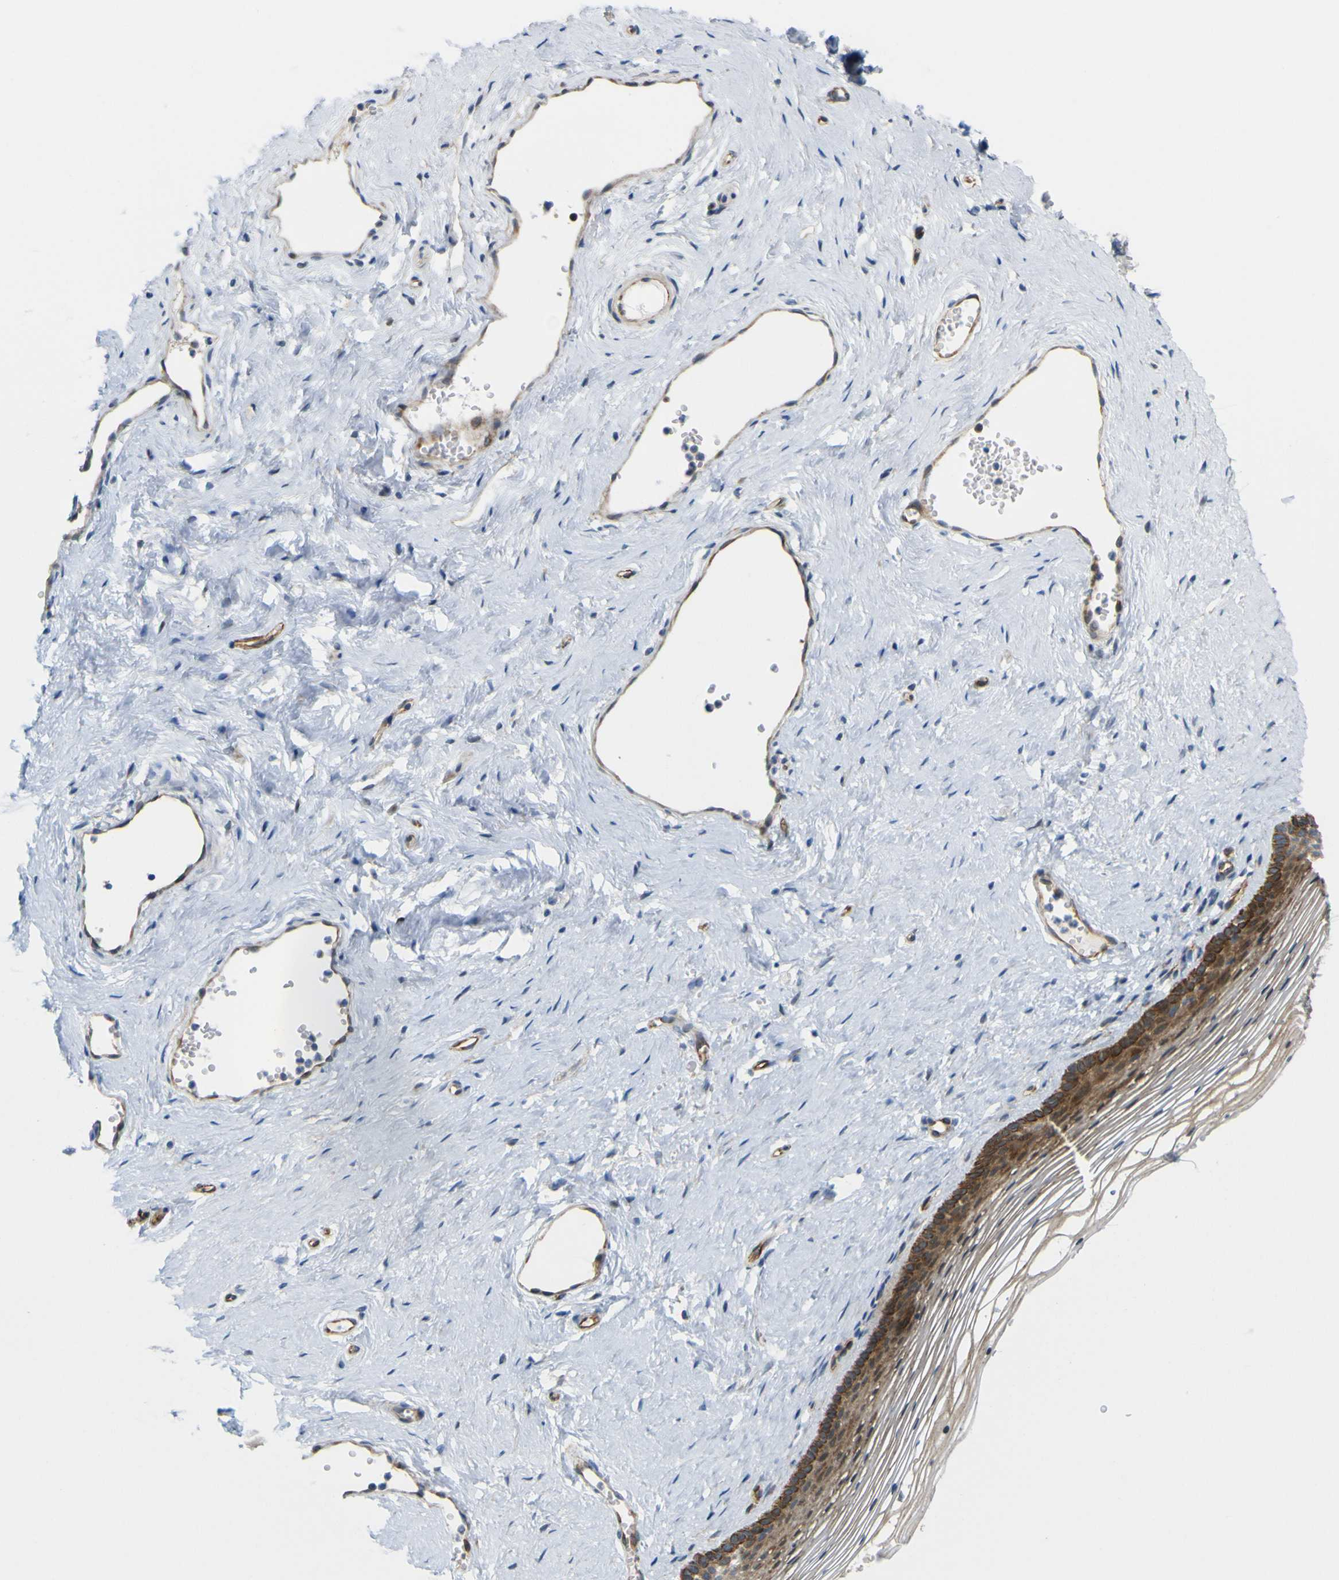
{"staining": {"intensity": "moderate", "quantity": ">75%", "location": "cytoplasmic/membranous"}, "tissue": "vagina", "cell_type": "Squamous epithelial cells", "image_type": "normal", "snomed": [{"axis": "morphology", "description": "Normal tissue, NOS"}, {"axis": "topography", "description": "Vagina"}], "caption": "The immunohistochemical stain highlights moderate cytoplasmic/membranous staining in squamous epithelial cells of normal vagina. (IHC, brightfield microscopy, high magnification).", "gene": "JPH1", "patient": {"sex": "female", "age": 32}}